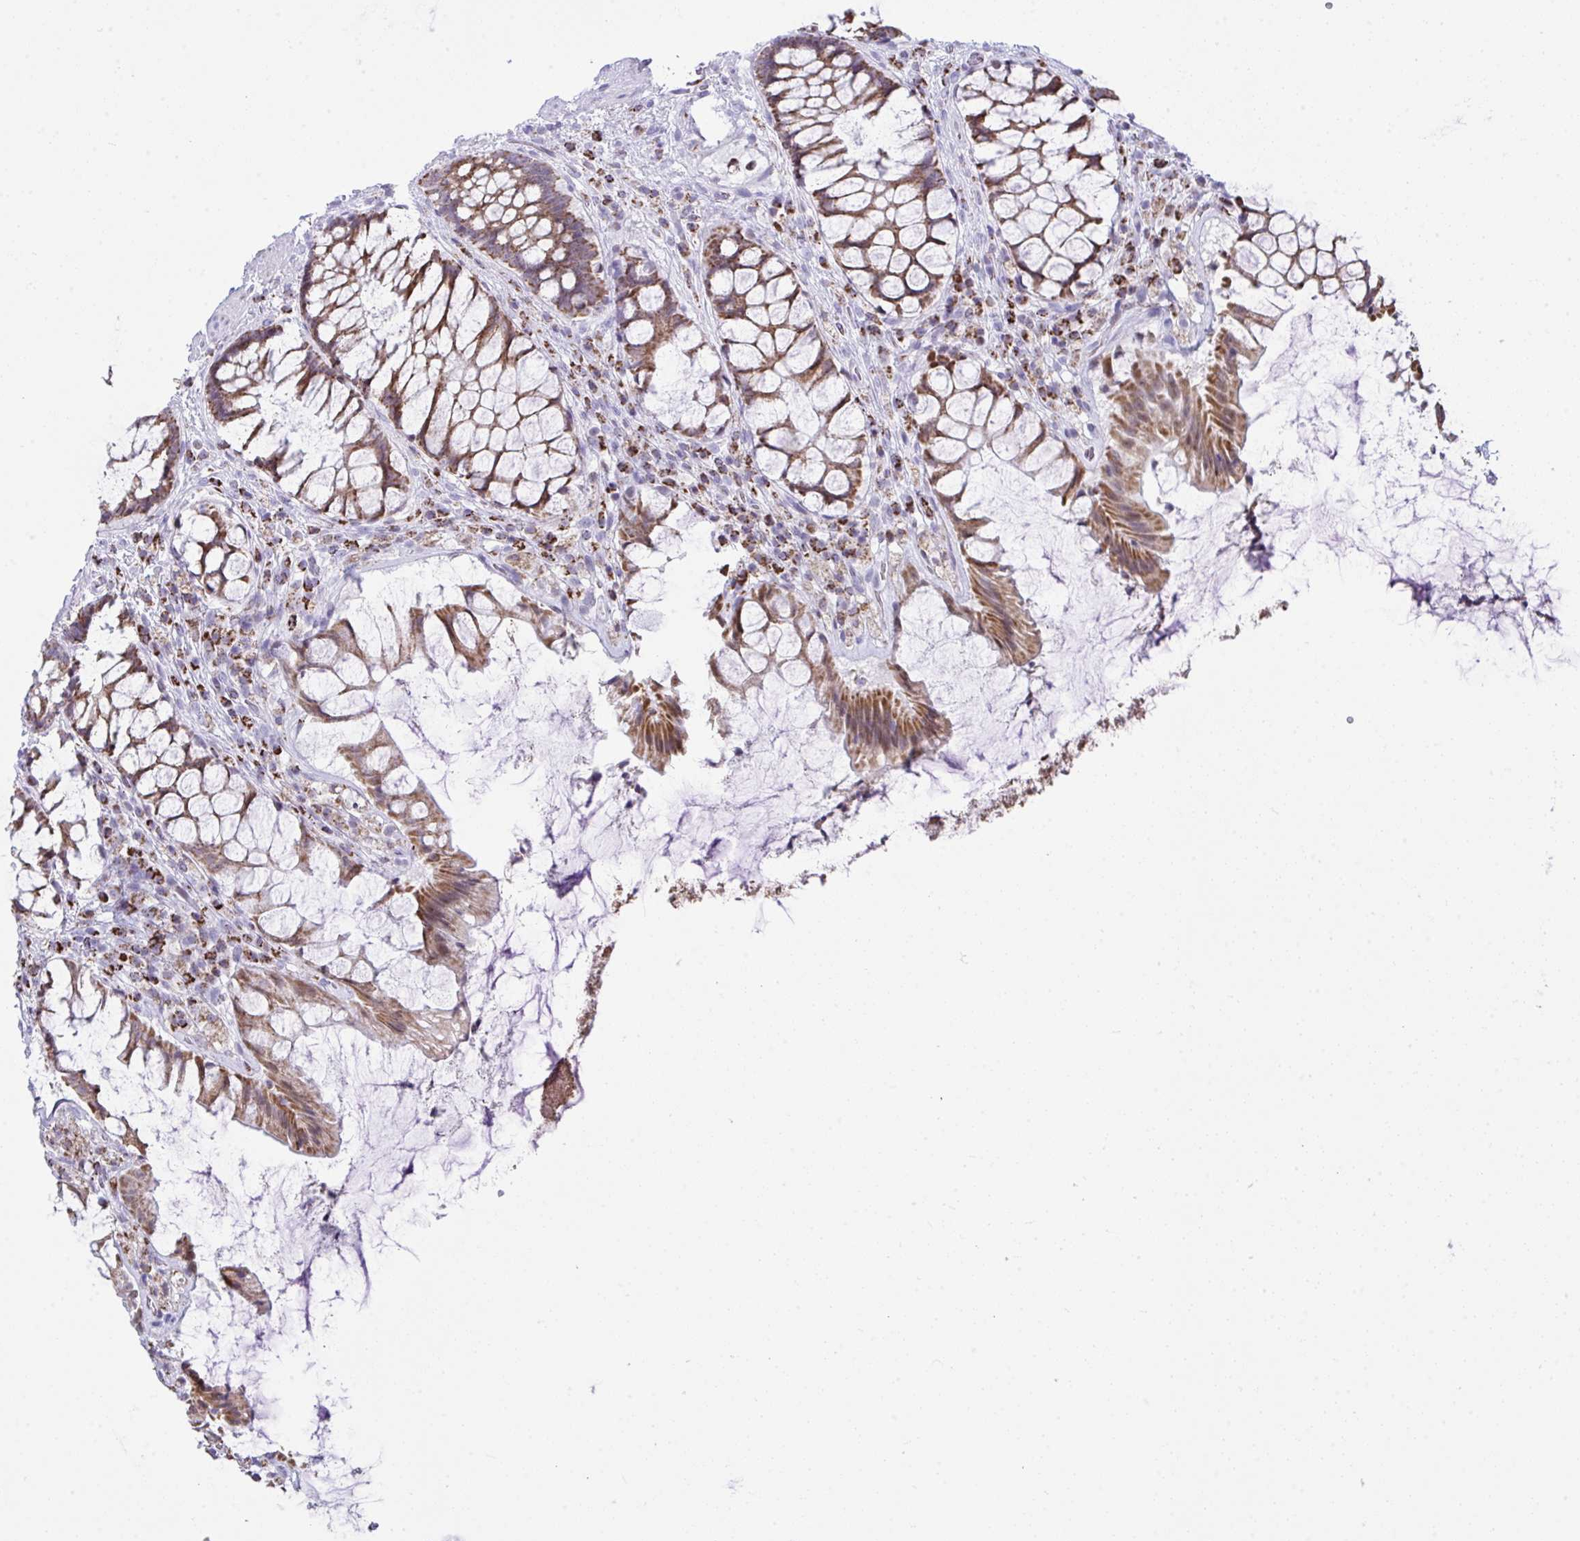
{"staining": {"intensity": "strong", "quantity": "25%-75%", "location": "cytoplasmic/membranous"}, "tissue": "rectum", "cell_type": "Glandular cells", "image_type": "normal", "snomed": [{"axis": "morphology", "description": "Normal tissue, NOS"}, {"axis": "topography", "description": "Rectum"}], "caption": "Immunohistochemical staining of normal human rectum reveals 25%-75% levels of strong cytoplasmic/membranous protein positivity in about 25%-75% of glandular cells. (Stains: DAB (3,3'-diaminobenzidine) in brown, nuclei in blue, Microscopy: brightfield microscopy at high magnification).", "gene": "PLA2G12B", "patient": {"sex": "female", "age": 58}}